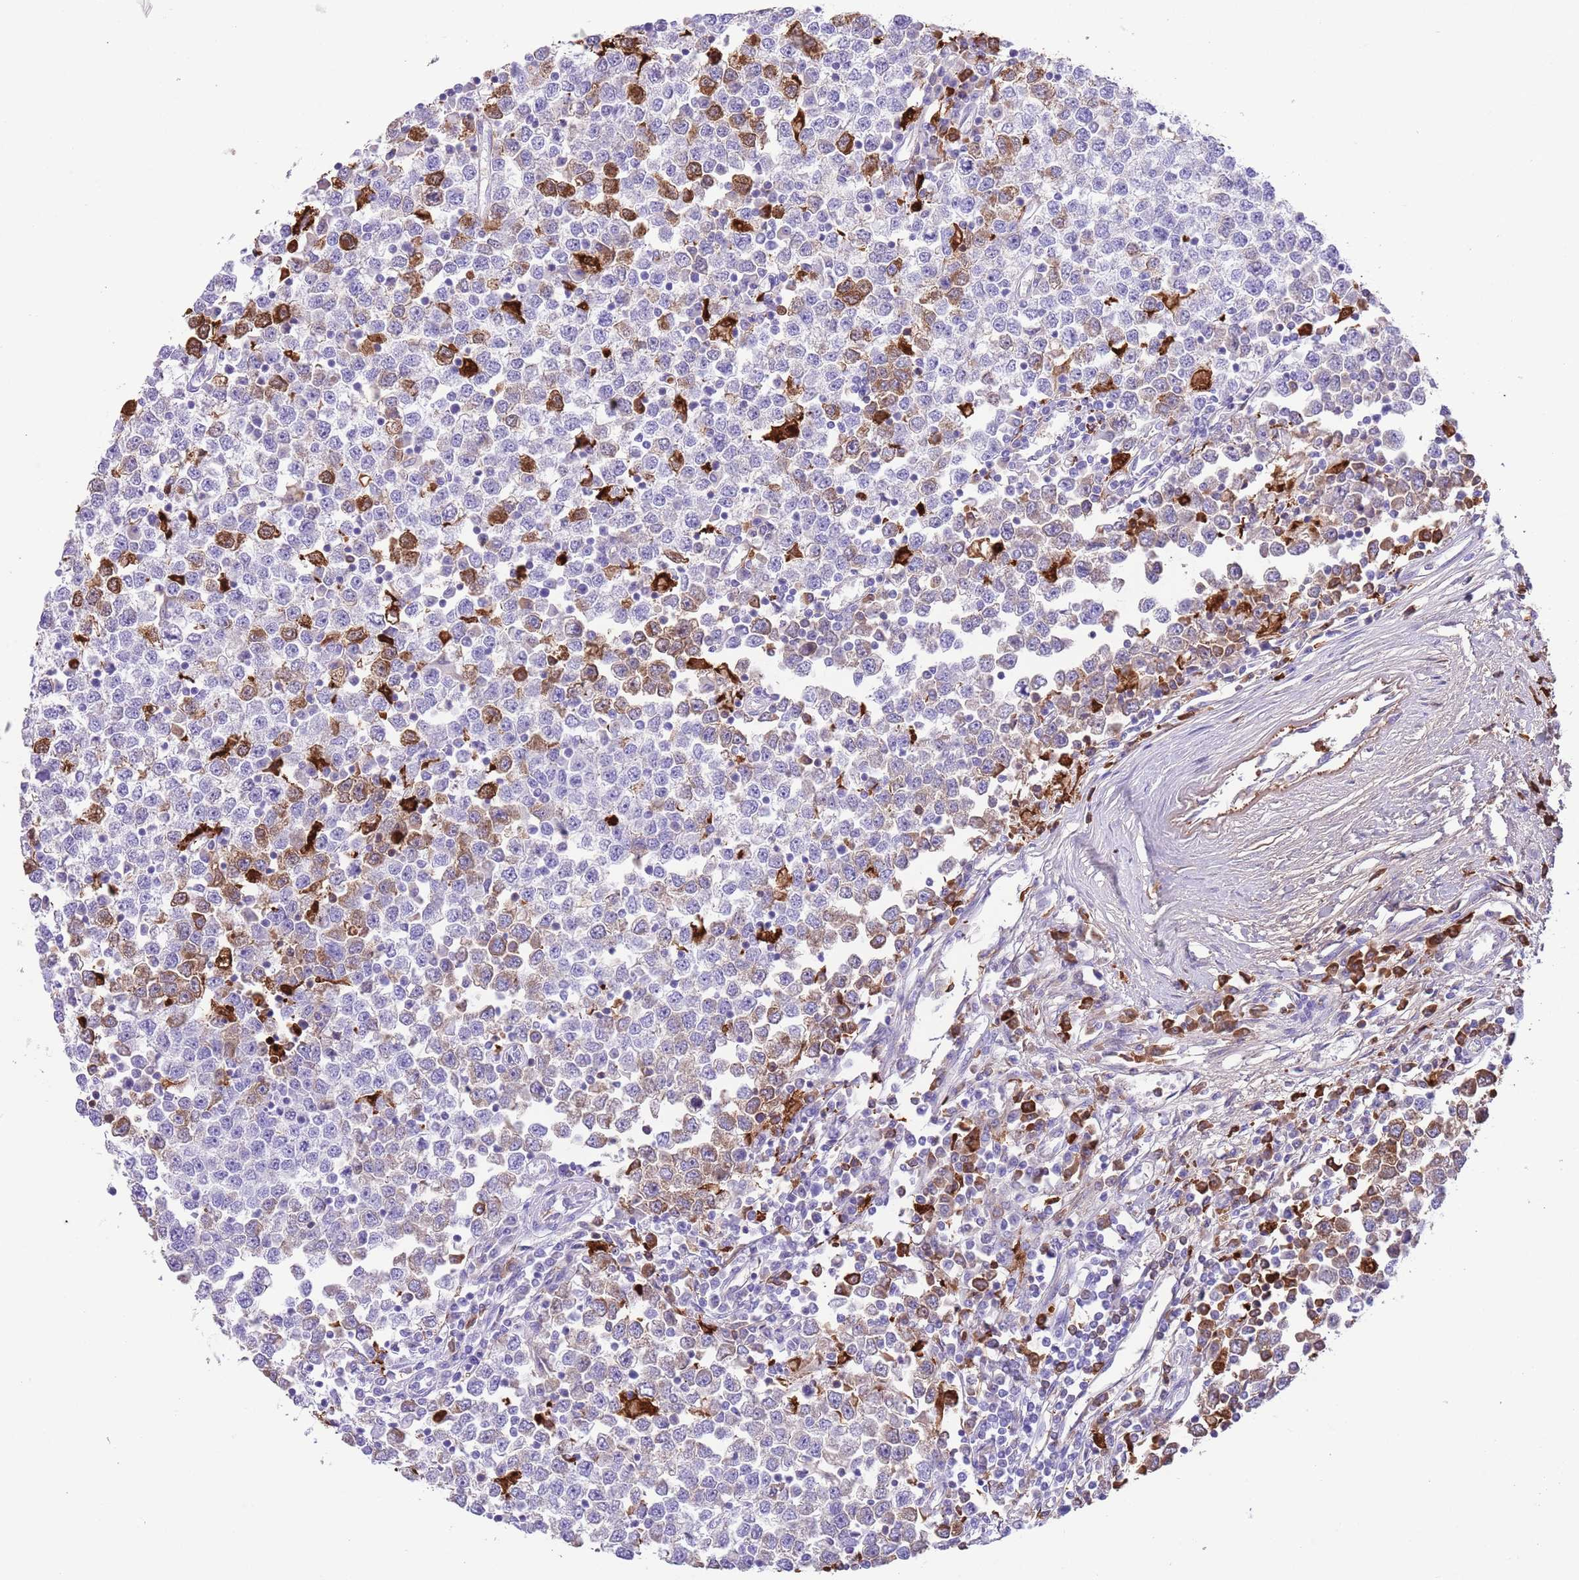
{"staining": {"intensity": "moderate", "quantity": "<25%", "location": "cytoplasmic/membranous"}, "tissue": "testis cancer", "cell_type": "Tumor cells", "image_type": "cancer", "snomed": [{"axis": "morphology", "description": "Seminoma, NOS"}, {"axis": "topography", "description": "Testis"}], "caption": "Immunohistochemical staining of human testis seminoma reveals low levels of moderate cytoplasmic/membranous protein positivity in about <25% of tumor cells. (DAB IHC, brown staining for protein, blue staining for nuclei).", "gene": "IGF1", "patient": {"sex": "male", "age": 65}}